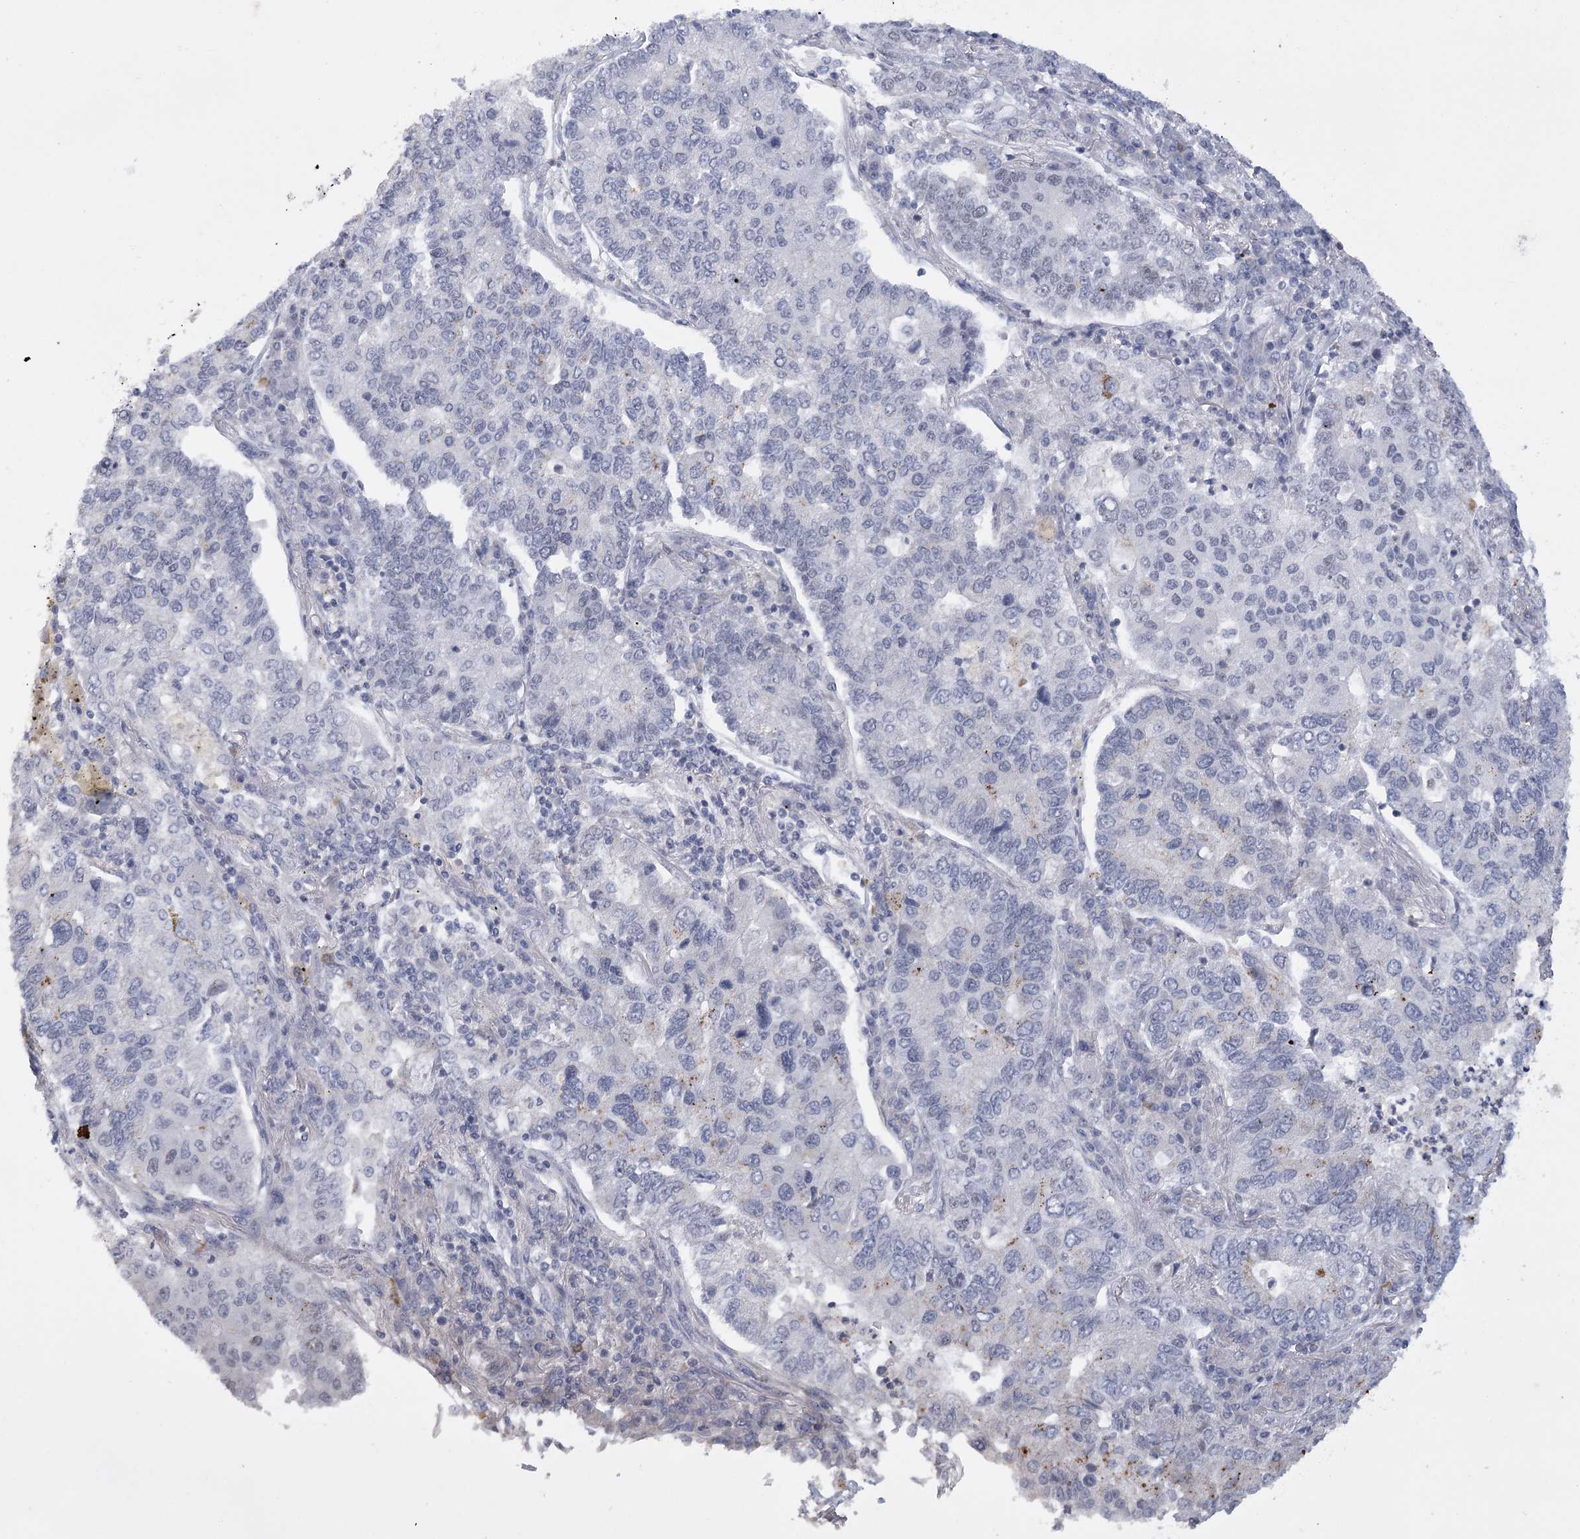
{"staining": {"intensity": "negative", "quantity": "none", "location": "none"}, "tissue": "lung cancer", "cell_type": "Tumor cells", "image_type": "cancer", "snomed": [{"axis": "morphology", "description": "Adenocarcinoma, NOS"}, {"axis": "topography", "description": "Lung"}], "caption": "Lung cancer (adenocarcinoma) was stained to show a protein in brown. There is no significant positivity in tumor cells. (DAB immunohistochemistry, high magnification).", "gene": "FAM76B", "patient": {"sex": "male", "age": 49}}